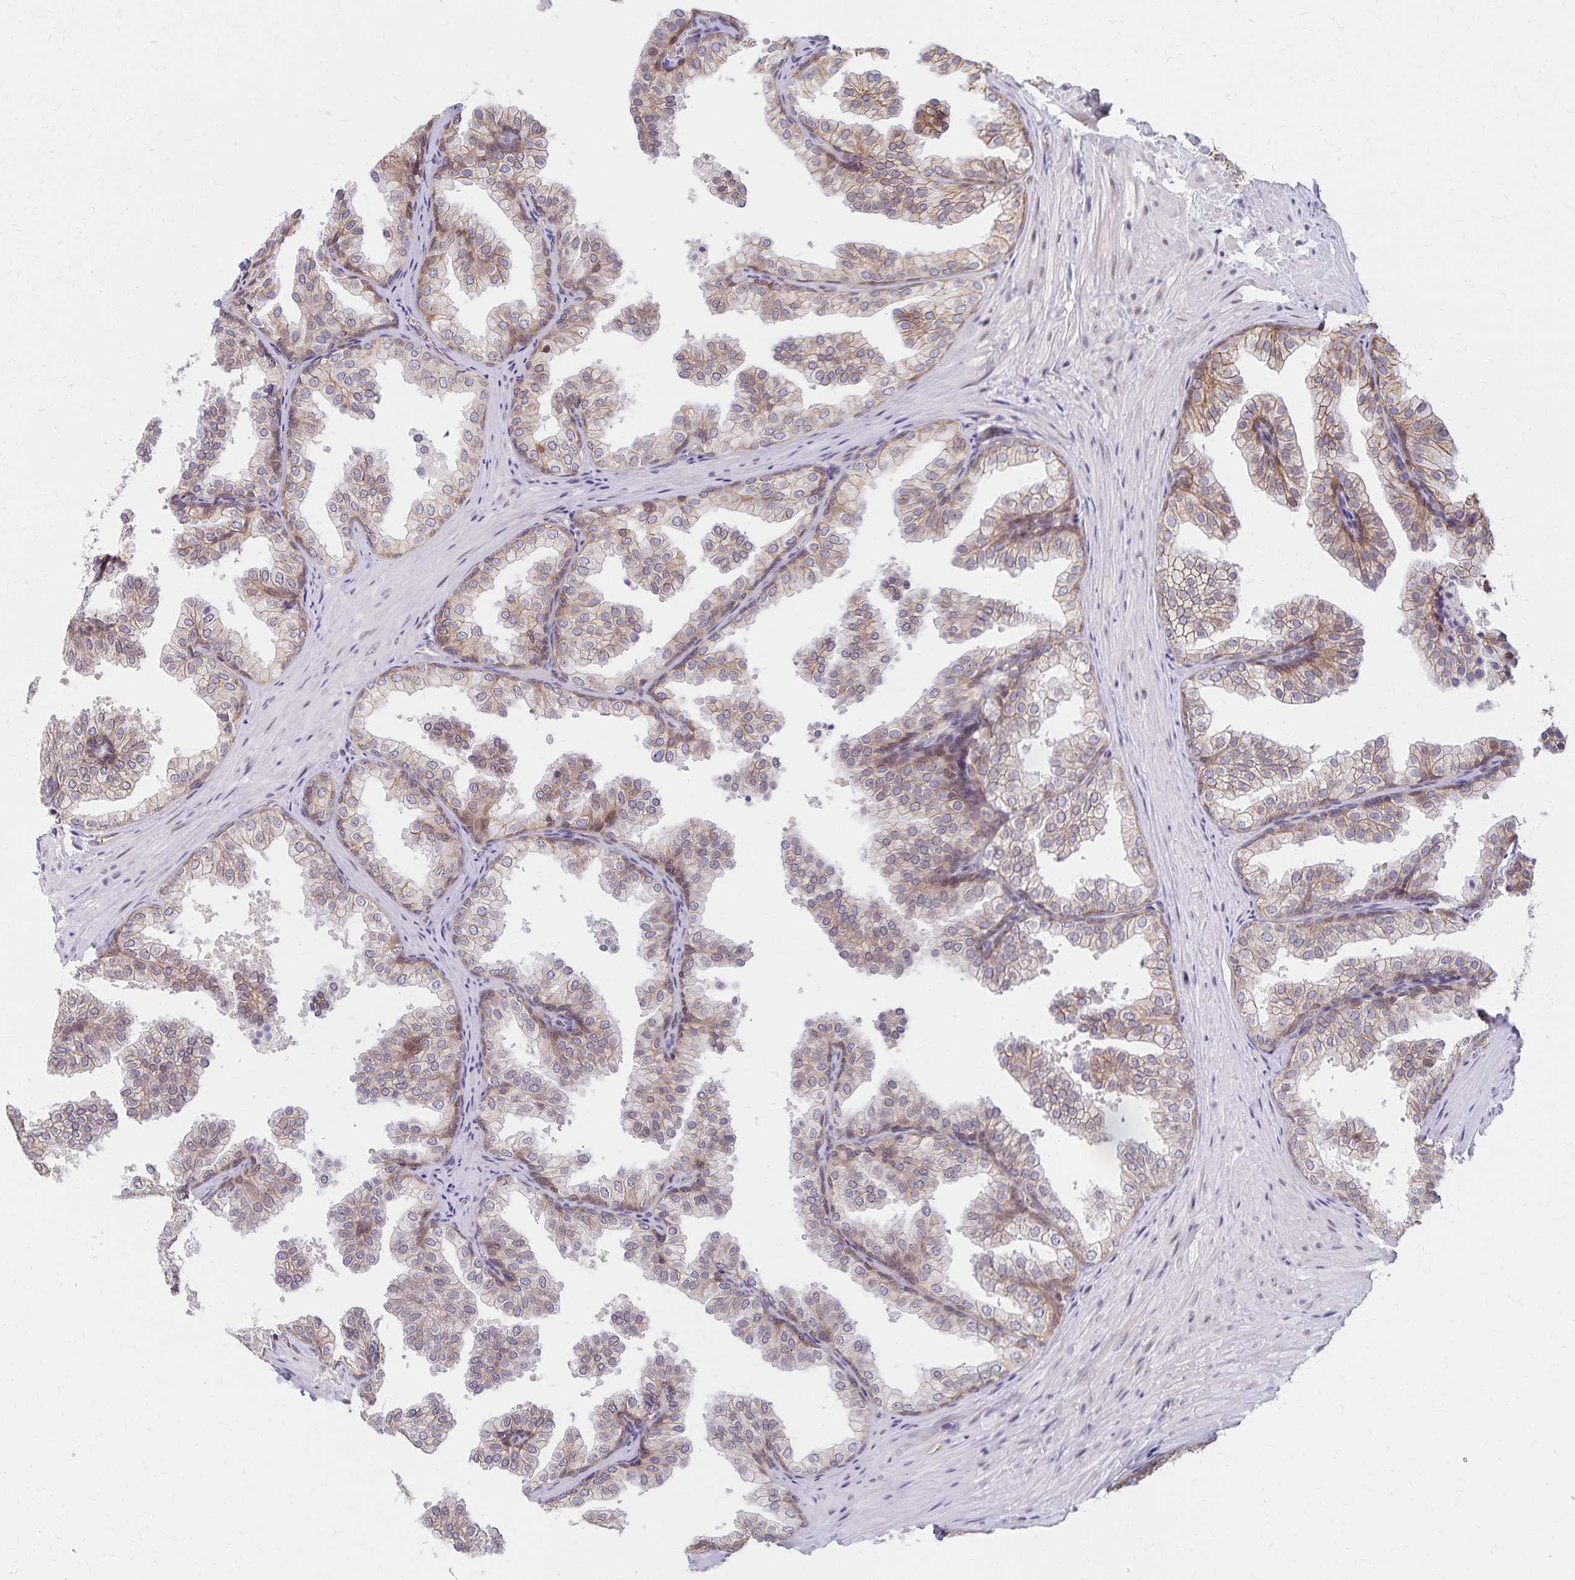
{"staining": {"intensity": "weak", "quantity": "25%-75%", "location": "cytoplasmic/membranous"}, "tissue": "prostate", "cell_type": "Glandular cells", "image_type": "normal", "snomed": [{"axis": "morphology", "description": "Normal tissue, NOS"}, {"axis": "topography", "description": "Prostate"}], "caption": "Prostate stained with DAB (3,3'-diaminobenzidine) immunohistochemistry (IHC) shows low levels of weak cytoplasmic/membranous staining in approximately 25%-75% of glandular cells.", "gene": "RAB9B", "patient": {"sex": "male", "age": 37}}